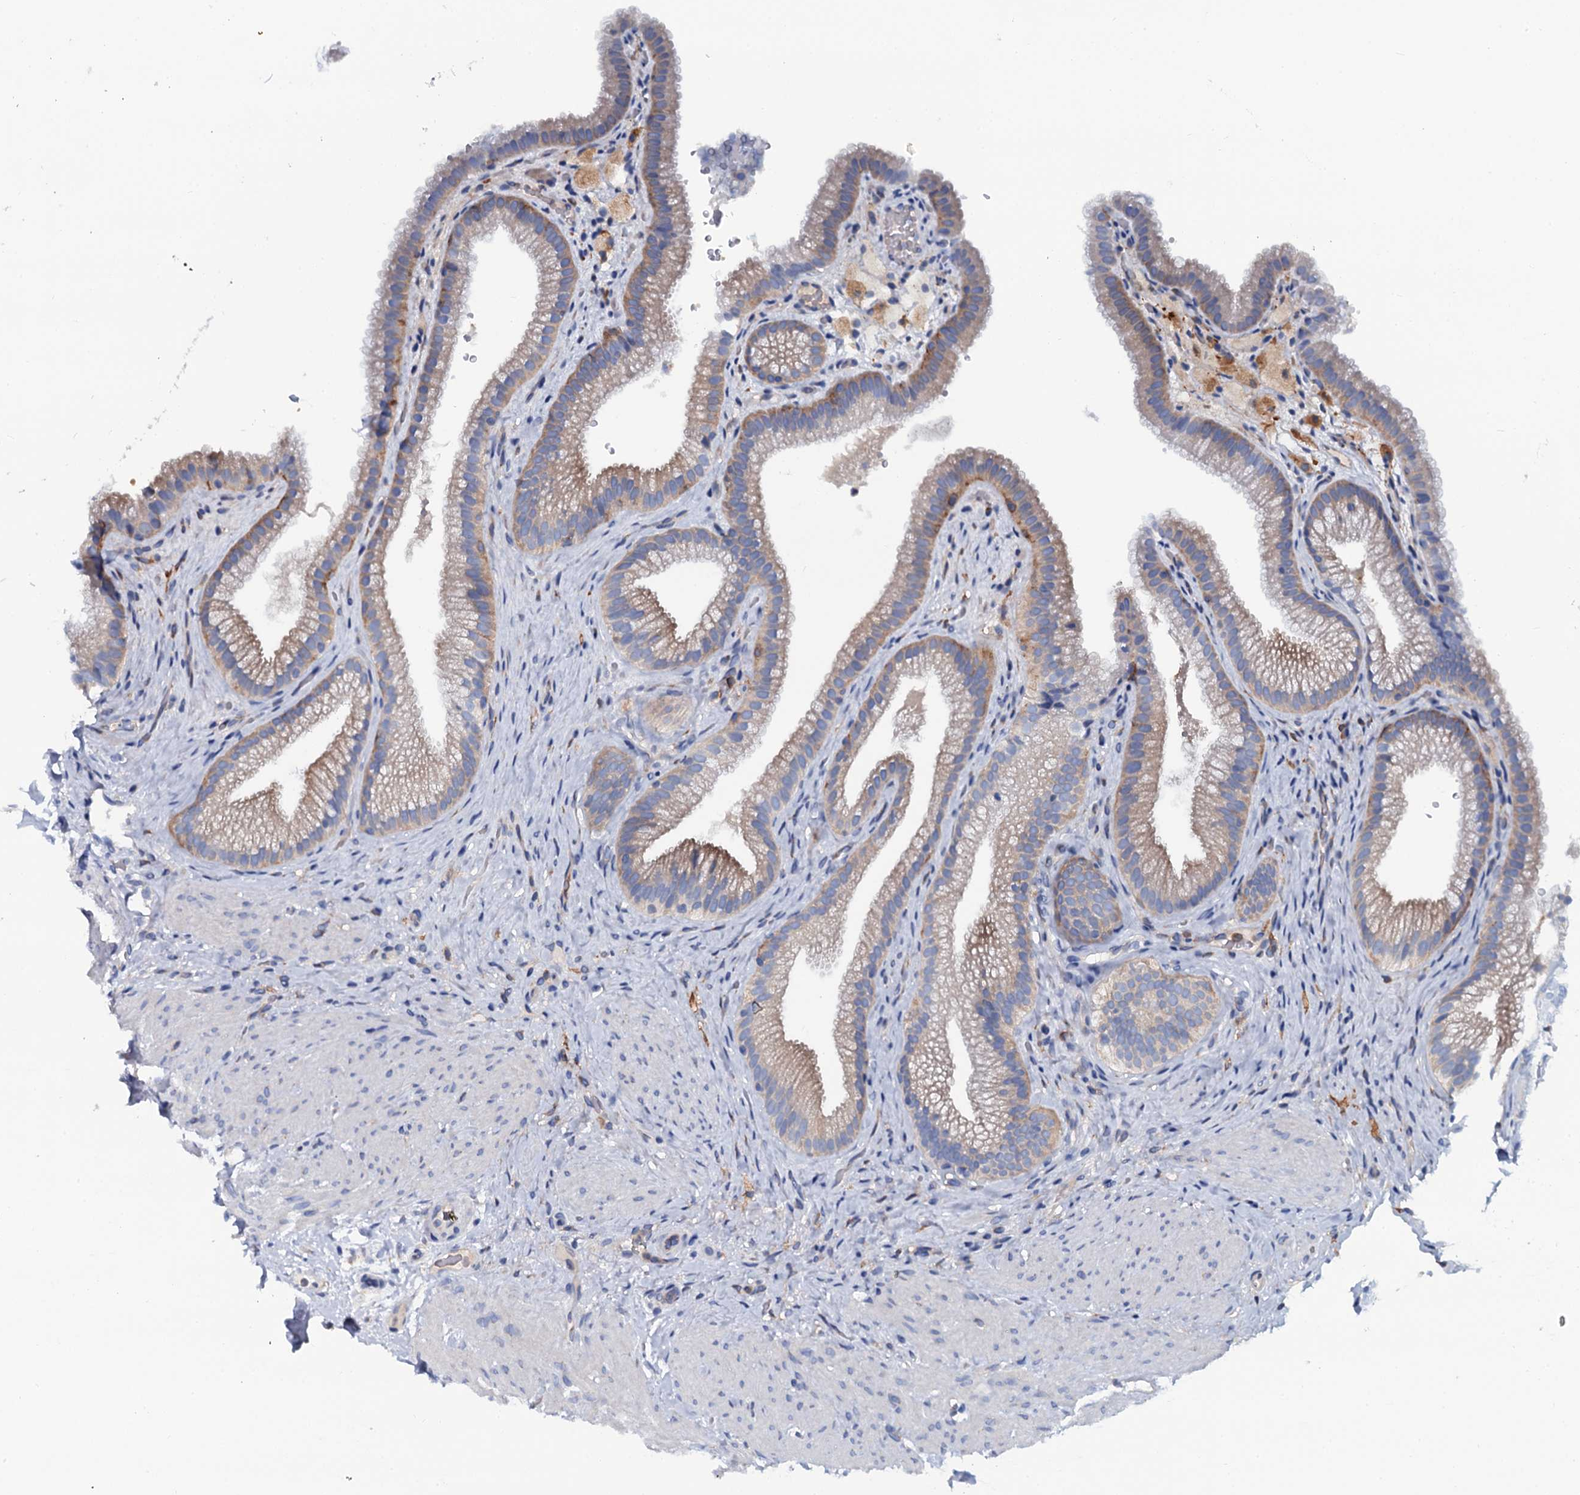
{"staining": {"intensity": "weak", "quantity": "25%-75%", "location": "cytoplasmic/membranous"}, "tissue": "gallbladder", "cell_type": "Glandular cells", "image_type": "normal", "snomed": [{"axis": "morphology", "description": "Normal tissue, NOS"}, {"axis": "morphology", "description": "Inflammation, NOS"}, {"axis": "topography", "description": "Gallbladder"}], "caption": "A high-resolution histopathology image shows immunohistochemistry staining of unremarkable gallbladder, which reveals weak cytoplasmic/membranous staining in approximately 25%-75% of glandular cells. (DAB IHC with brightfield microscopy, high magnification).", "gene": "OTOL1", "patient": {"sex": "male", "age": 51}}